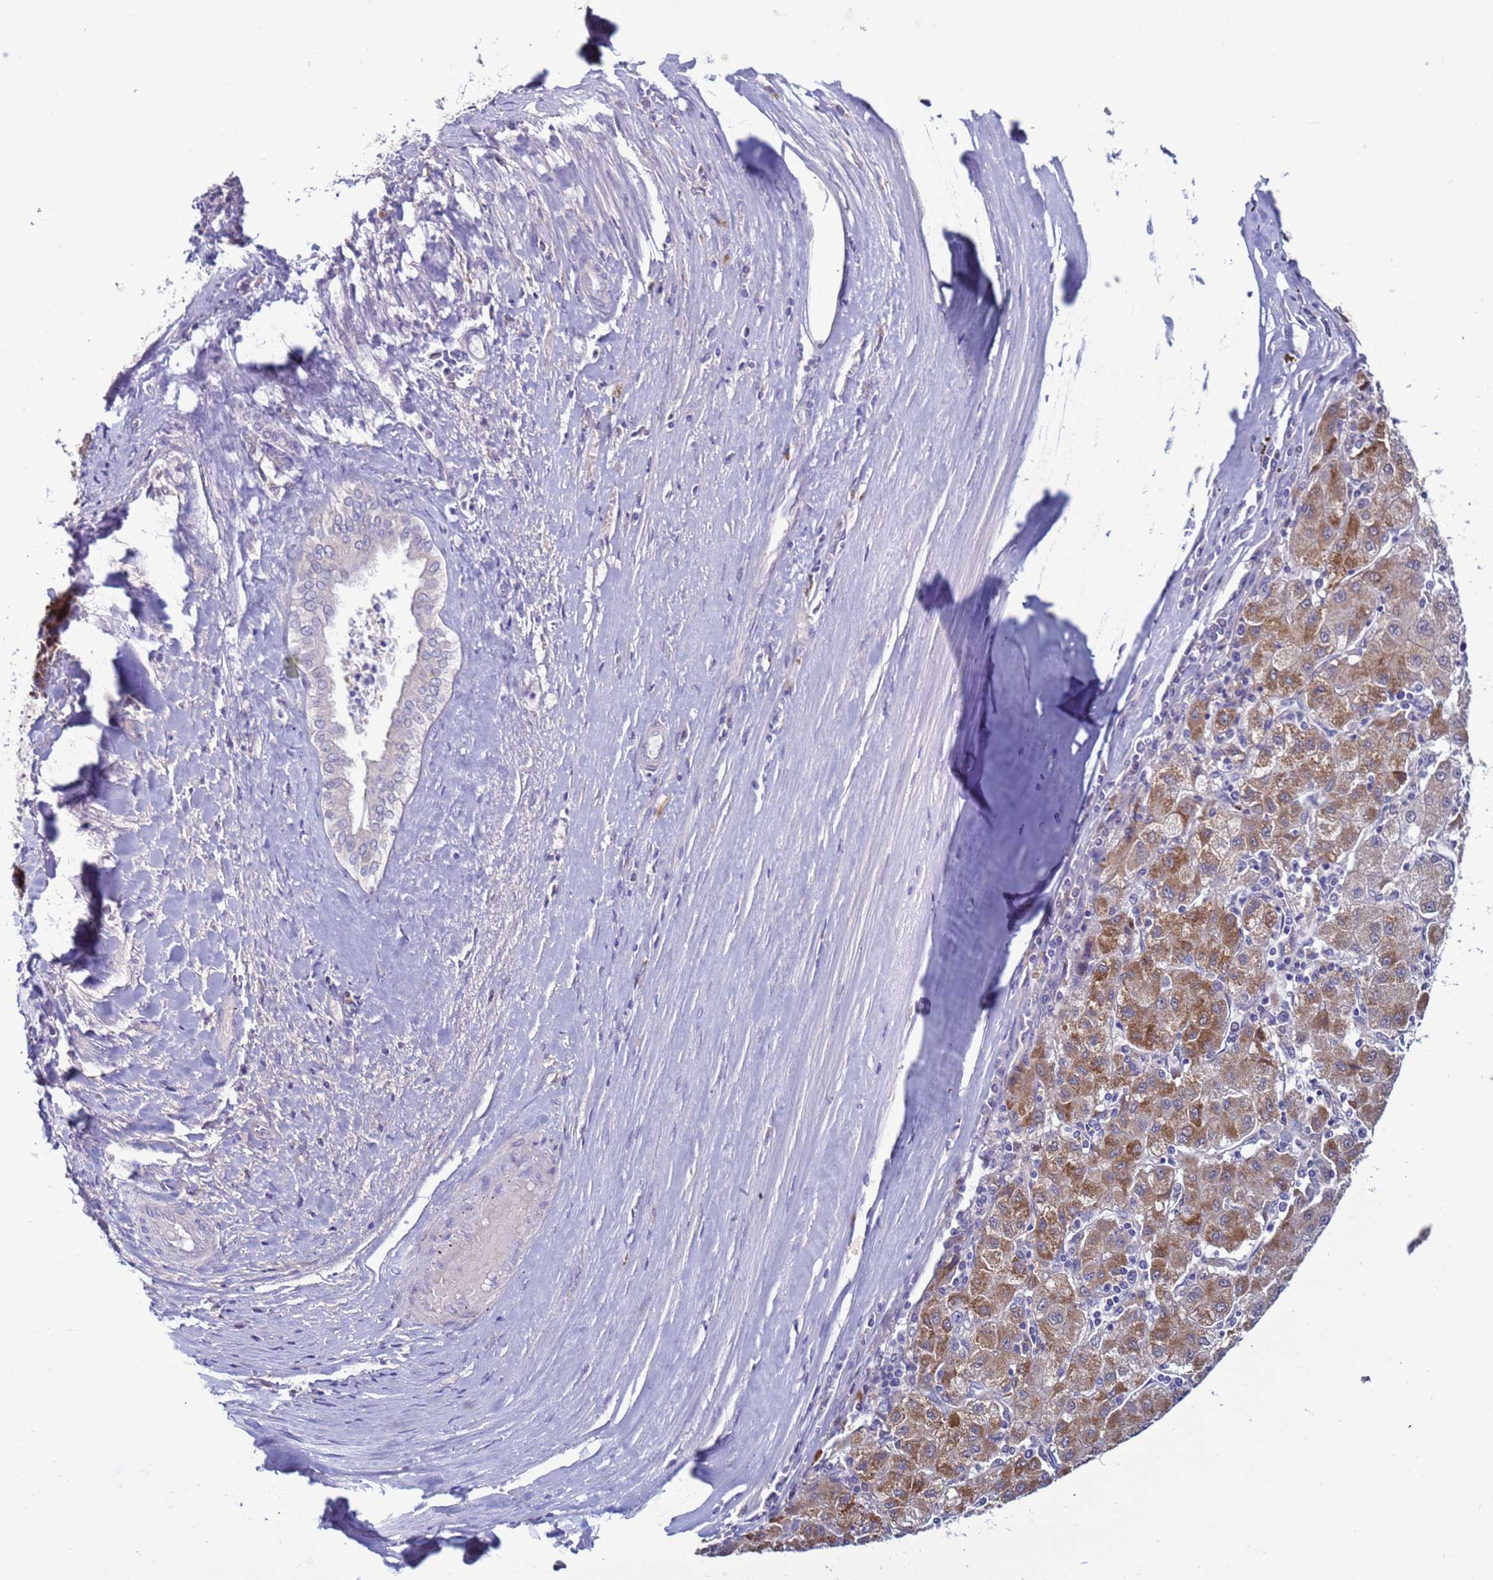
{"staining": {"intensity": "moderate", "quantity": "<25%", "location": "cytoplasmic/membranous"}, "tissue": "liver cancer", "cell_type": "Tumor cells", "image_type": "cancer", "snomed": [{"axis": "morphology", "description": "Carcinoma, Hepatocellular, NOS"}, {"axis": "topography", "description": "Liver"}], "caption": "Liver cancer stained with a brown dye shows moderate cytoplasmic/membranous positive staining in approximately <25% of tumor cells.", "gene": "NAT2", "patient": {"sex": "male", "age": 72}}